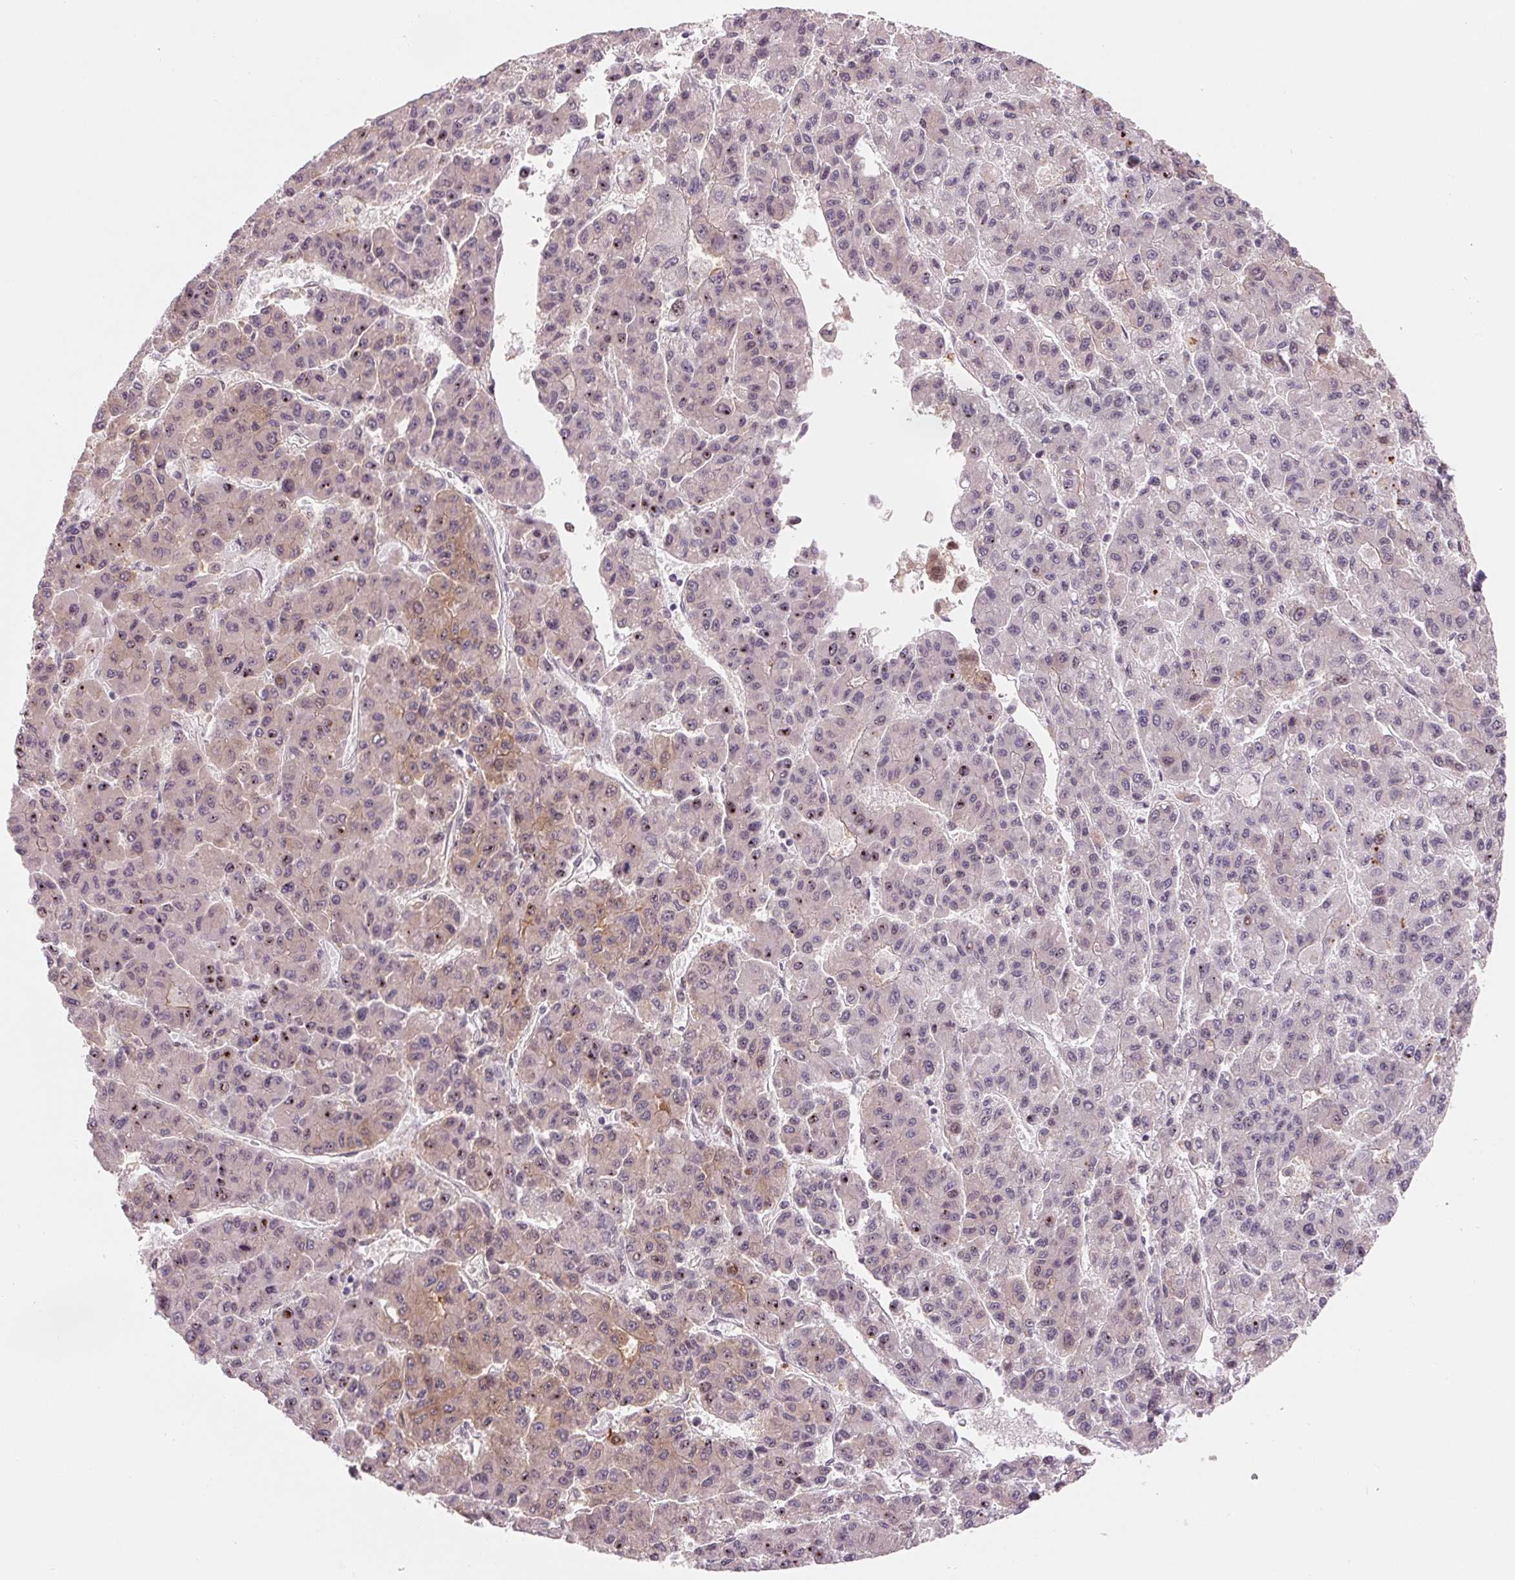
{"staining": {"intensity": "weak", "quantity": "<25%", "location": "cytoplasmic/membranous"}, "tissue": "liver cancer", "cell_type": "Tumor cells", "image_type": "cancer", "snomed": [{"axis": "morphology", "description": "Carcinoma, Hepatocellular, NOS"}, {"axis": "topography", "description": "Liver"}], "caption": "Tumor cells show no significant protein expression in liver cancer.", "gene": "DNAJB6", "patient": {"sex": "male", "age": 70}}